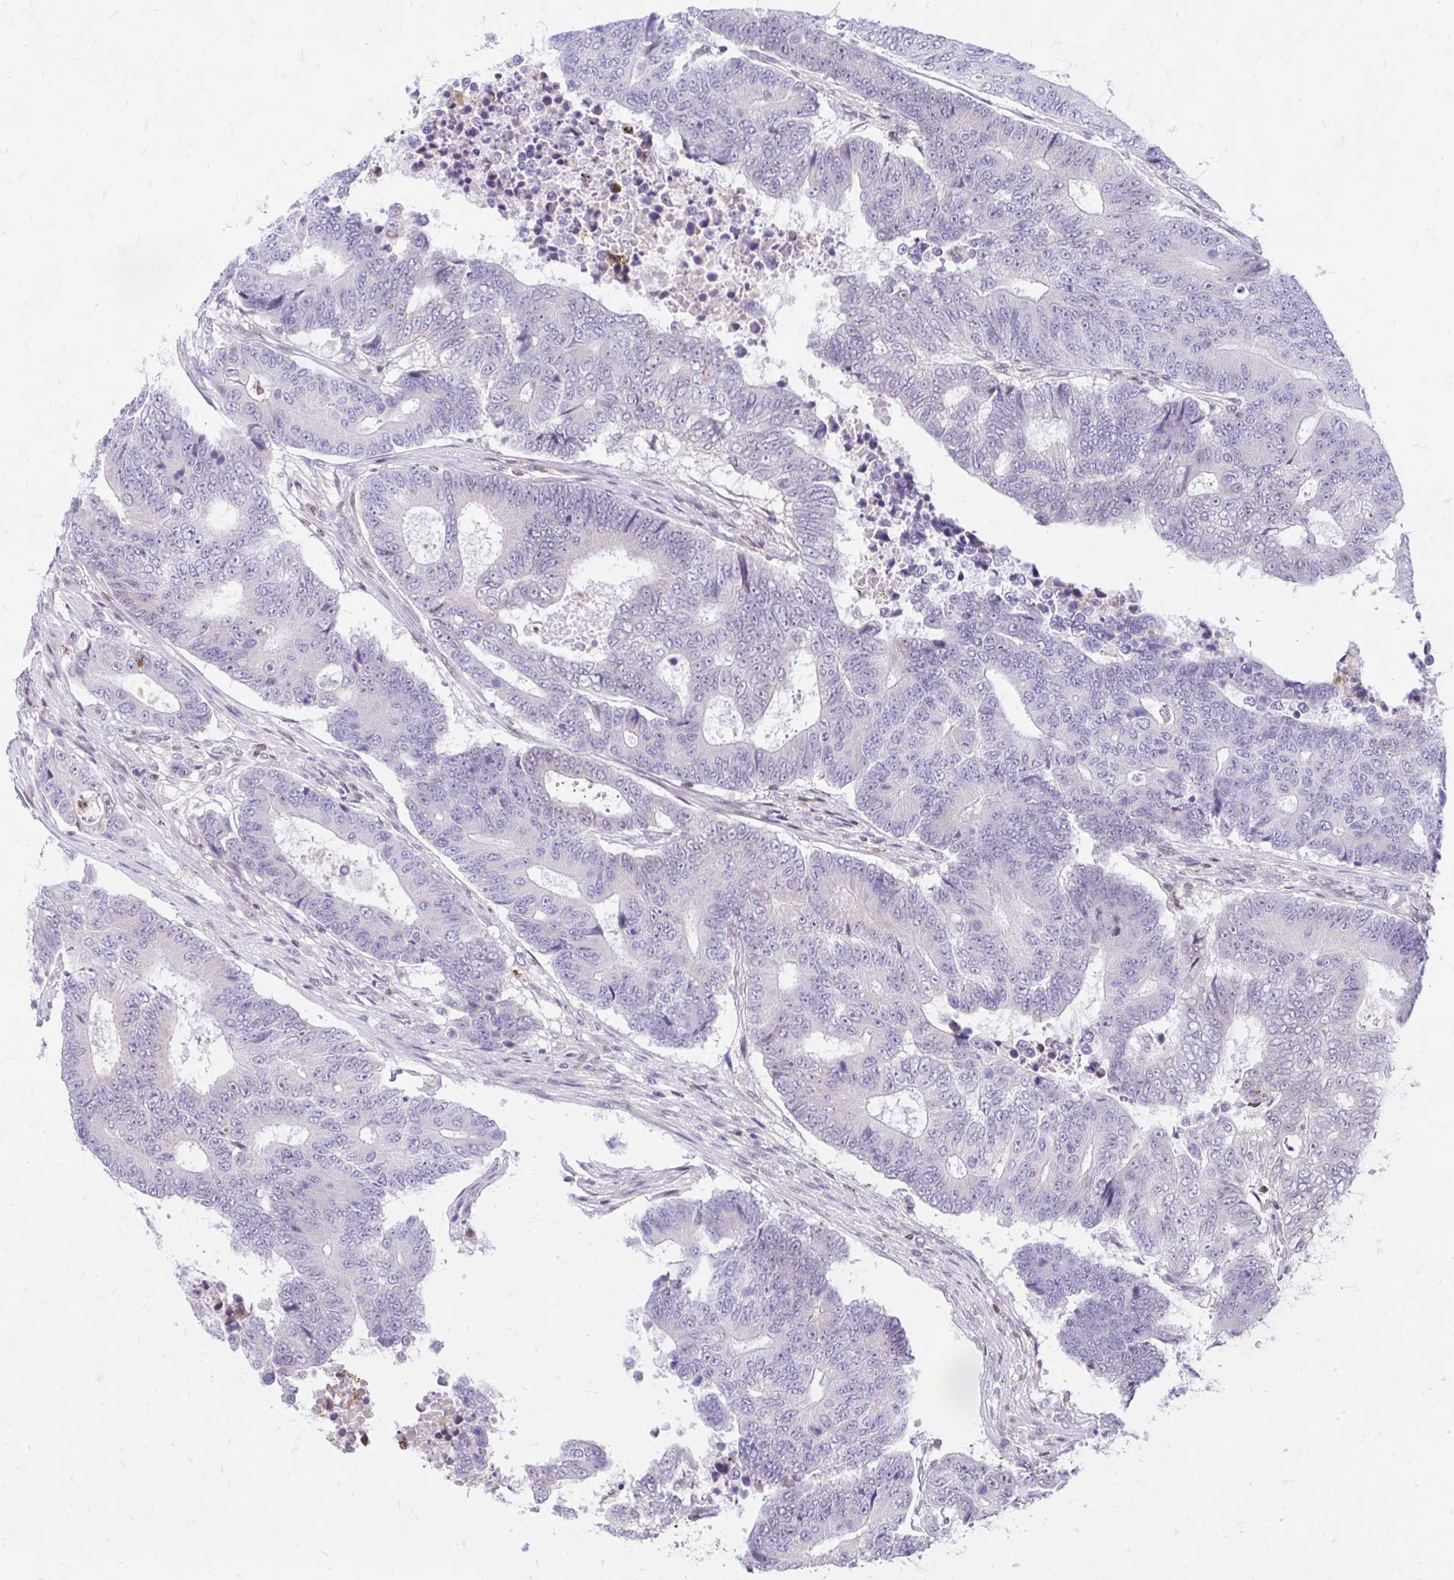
{"staining": {"intensity": "negative", "quantity": "none", "location": "none"}, "tissue": "colorectal cancer", "cell_type": "Tumor cells", "image_type": "cancer", "snomed": [{"axis": "morphology", "description": "Adenocarcinoma, NOS"}, {"axis": "topography", "description": "Colon"}], "caption": "This is an immunohistochemistry (IHC) micrograph of human colorectal cancer. There is no staining in tumor cells.", "gene": "CXCL8", "patient": {"sex": "female", "age": 48}}